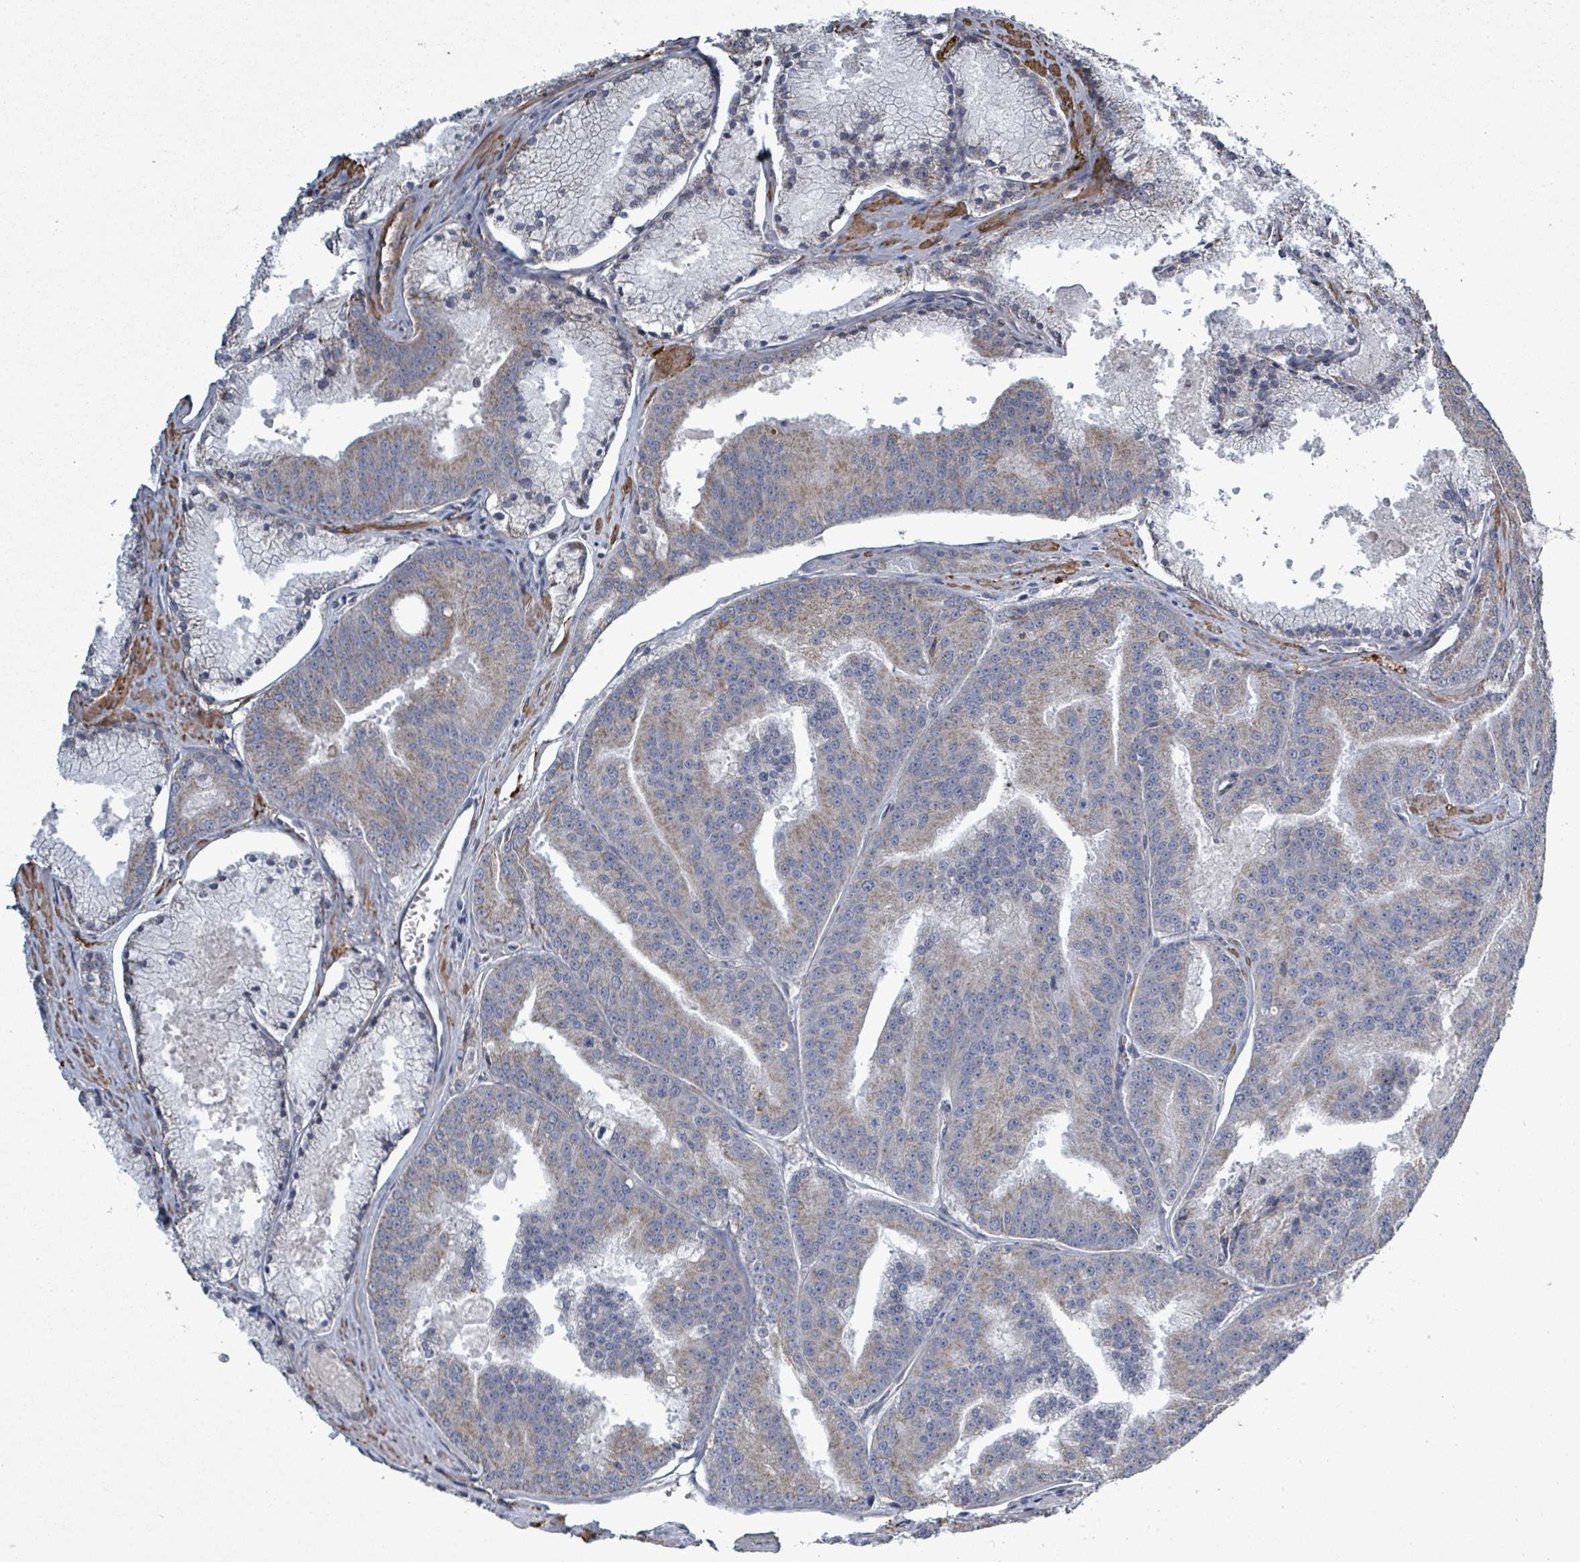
{"staining": {"intensity": "moderate", "quantity": "<25%", "location": "cytoplasmic/membranous"}, "tissue": "prostate cancer", "cell_type": "Tumor cells", "image_type": "cancer", "snomed": [{"axis": "morphology", "description": "Adenocarcinoma, High grade"}, {"axis": "topography", "description": "Prostate"}], "caption": "DAB (3,3'-diaminobenzidine) immunohistochemical staining of human prostate cancer reveals moderate cytoplasmic/membranous protein staining in about <25% of tumor cells. (DAB IHC, brown staining for protein, blue staining for nuclei).", "gene": "ADCK1", "patient": {"sex": "male", "age": 61}}